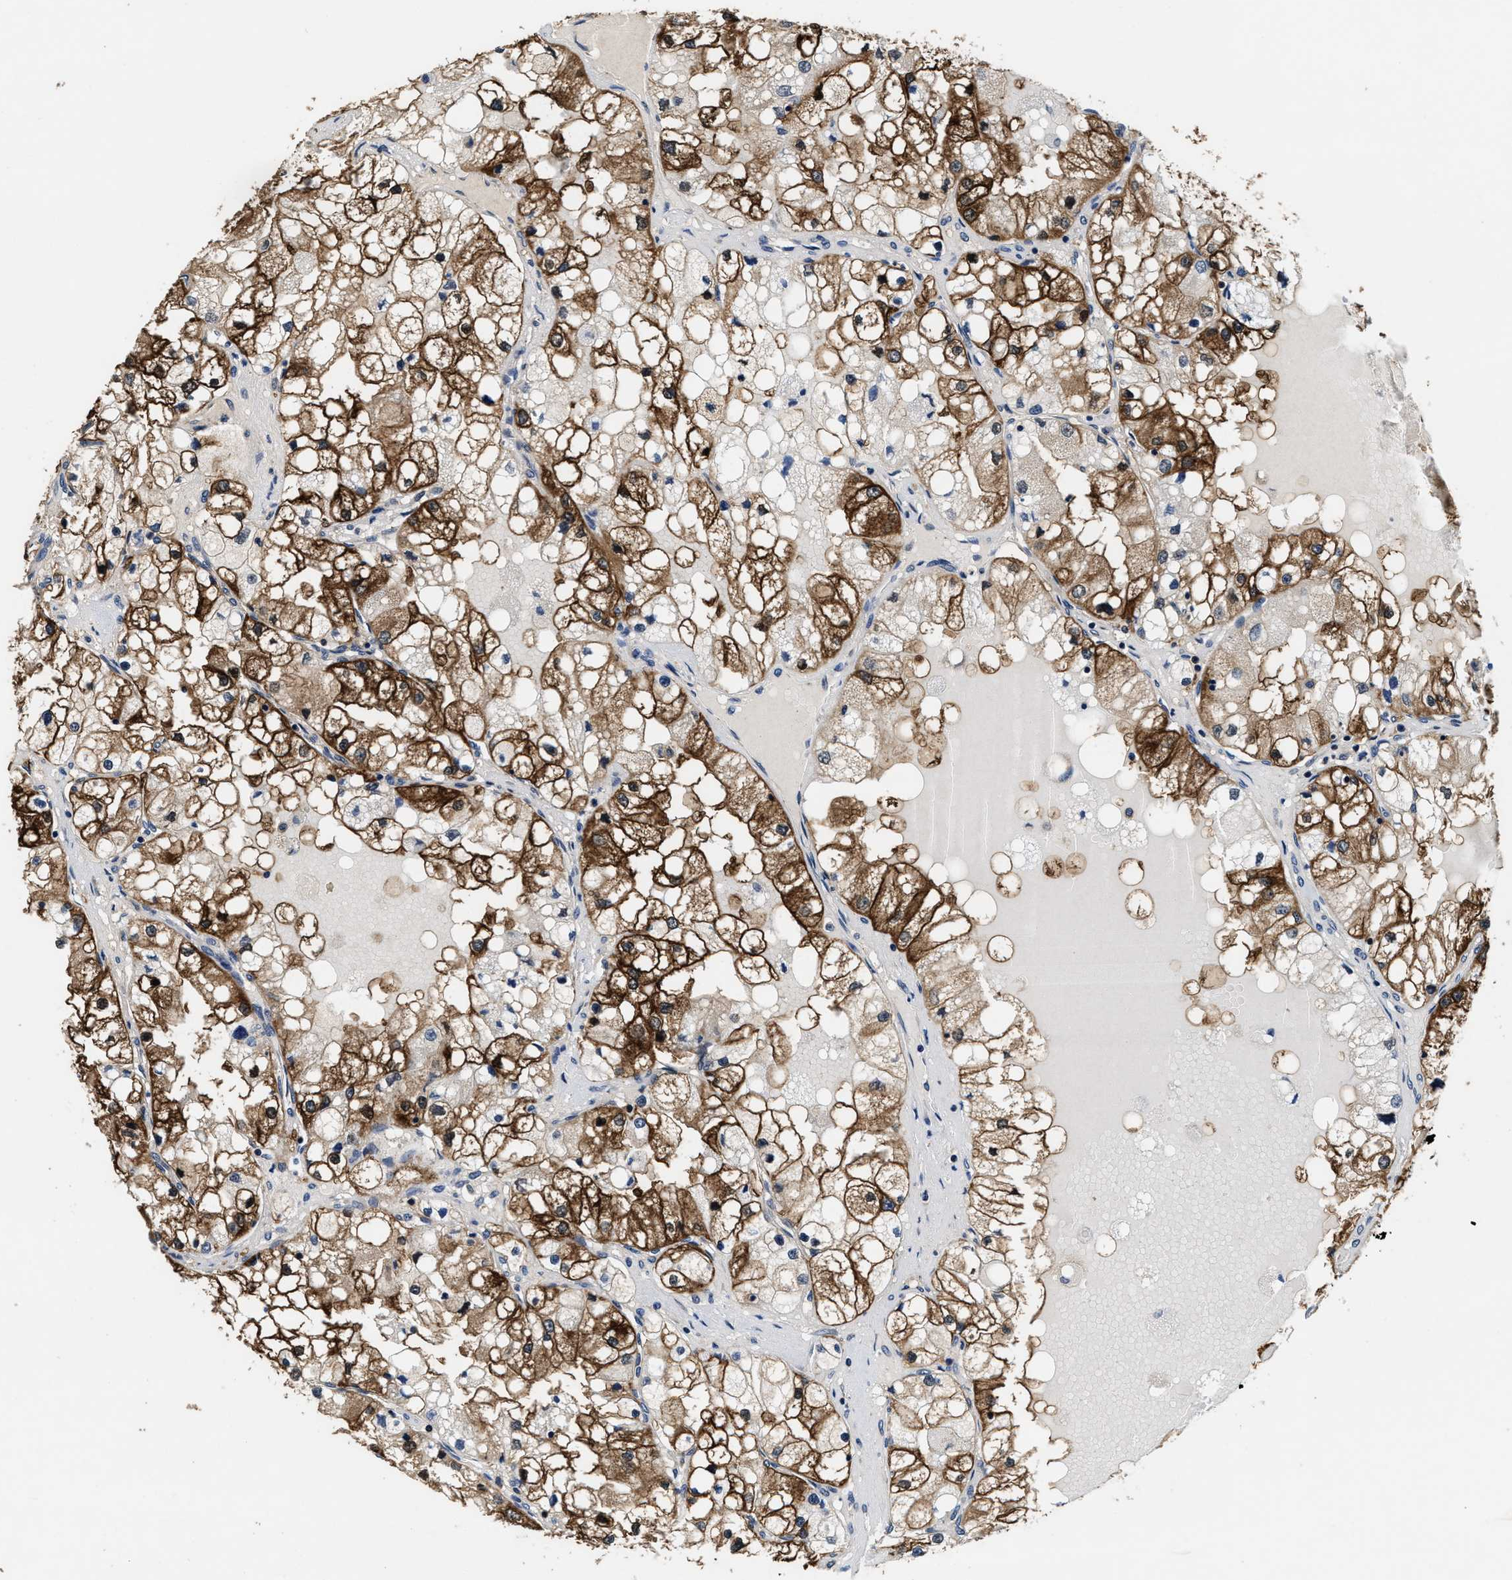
{"staining": {"intensity": "strong", "quantity": ">75%", "location": "cytoplasmic/membranous"}, "tissue": "renal cancer", "cell_type": "Tumor cells", "image_type": "cancer", "snomed": [{"axis": "morphology", "description": "Adenocarcinoma, NOS"}, {"axis": "topography", "description": "Kidney"}], "caption": "Protein staining of renal cancer tissue demonstrates strong cytoplasmic/membranous positivity in approximately >75% of tumor cells. (Brightfield microscopy of DAB IHC at high magnification).", "gene": "PHPT1", "patient": {"sex": "male", "age": 68}}